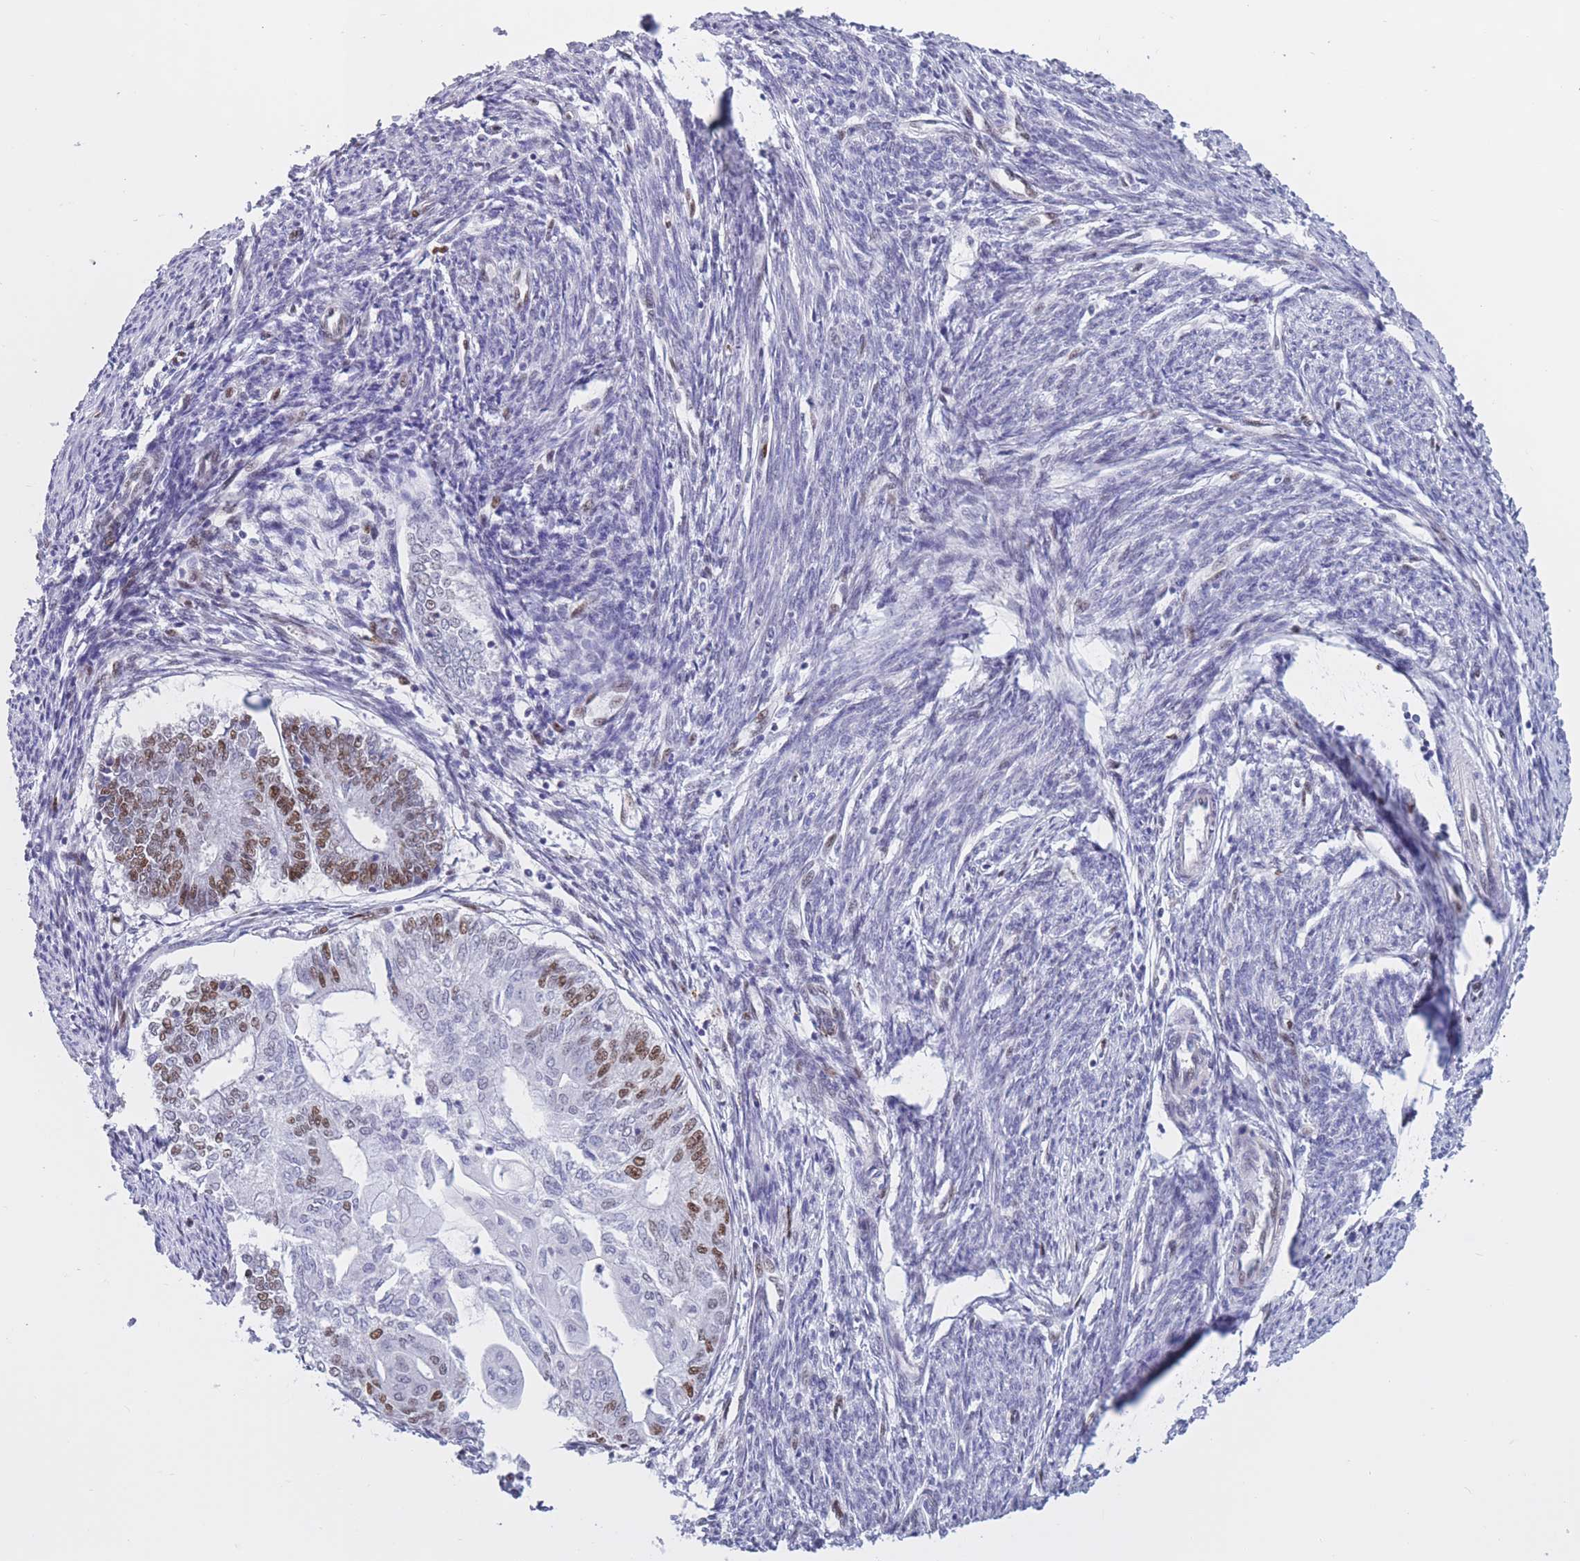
{"staining": {"intensity": "negative", "quantity": "none", "location": "none"}, "tissue": "smooth muscle", "cell_type": "Smooth muscle cells", "image_type": "normal", "snomed": [{"axis": "morphology", "description": "Normal tissue, NOS"}, {"axis": "topography", "description": "Smooth muscle"}, {"axis": "topography", "description": "Uterus"}], "caption": "Smooth muscle was stained to show a protein in brown. There is no significant staining in smooth muscle cells. (DAB immunohistochemistry with hematoxylin counter stain).", "gene": "NASP", "patient": {"sex": "female", "age": 59}}